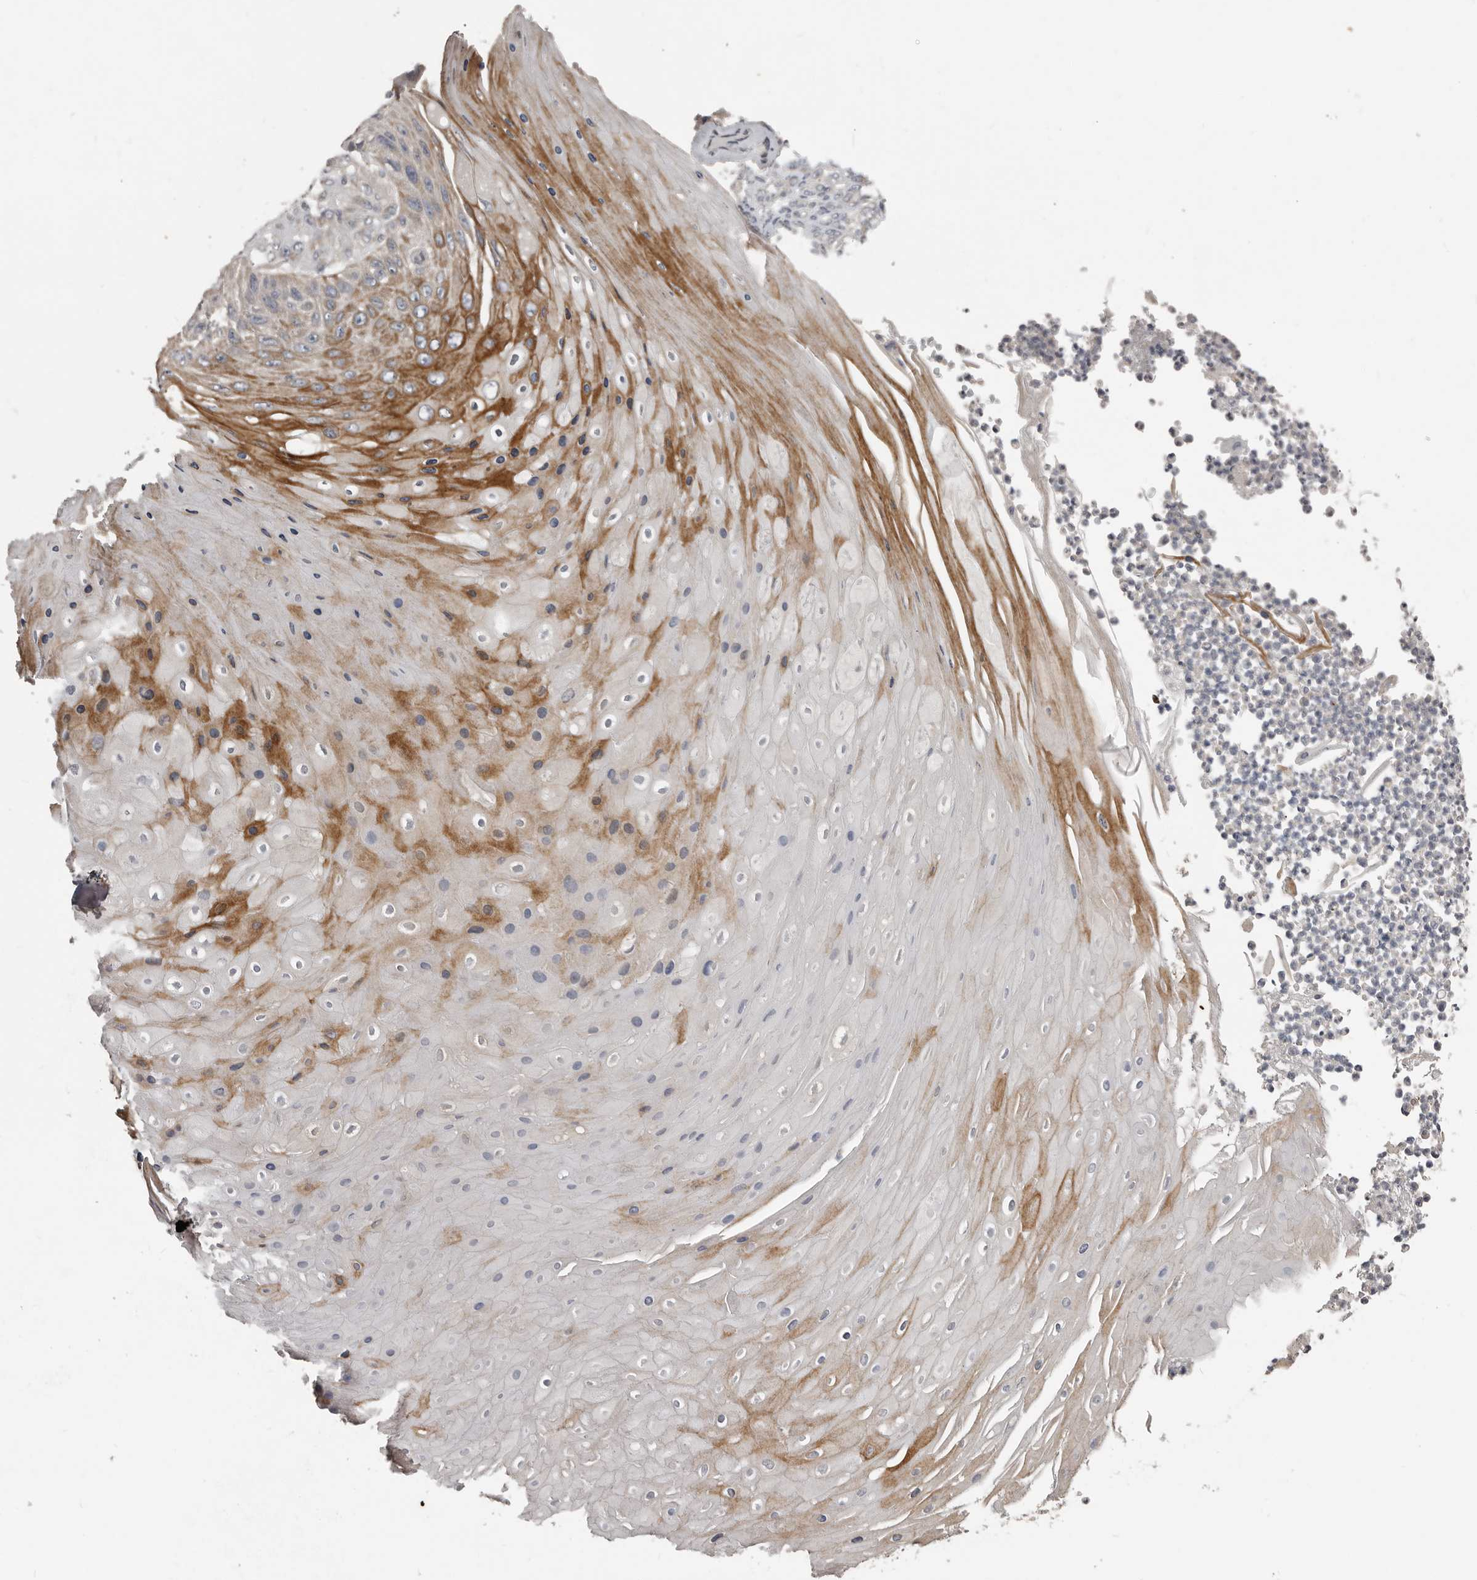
{"staining": {"intensity": "moderate", "quantity": "<25%", "location": "cytoplasmic/membranous"}, "tissue": "skin cancer", "cell_type": "Tumor cells", "image_type": "cancer", "snomed": [{"axis": "morphology", "description": "Squamous cell carcinoma, NOS"}, {"axis": "topography", "description": "Skin"}], "caption": "IHC of skin squamous cell carcinoma displays low levels of moderate cytoplasmic/membranous positivity in approximately <25% of tumor cells.", "gene": "KCNJ8", "patient": {"sex": "female", "age": 88}}